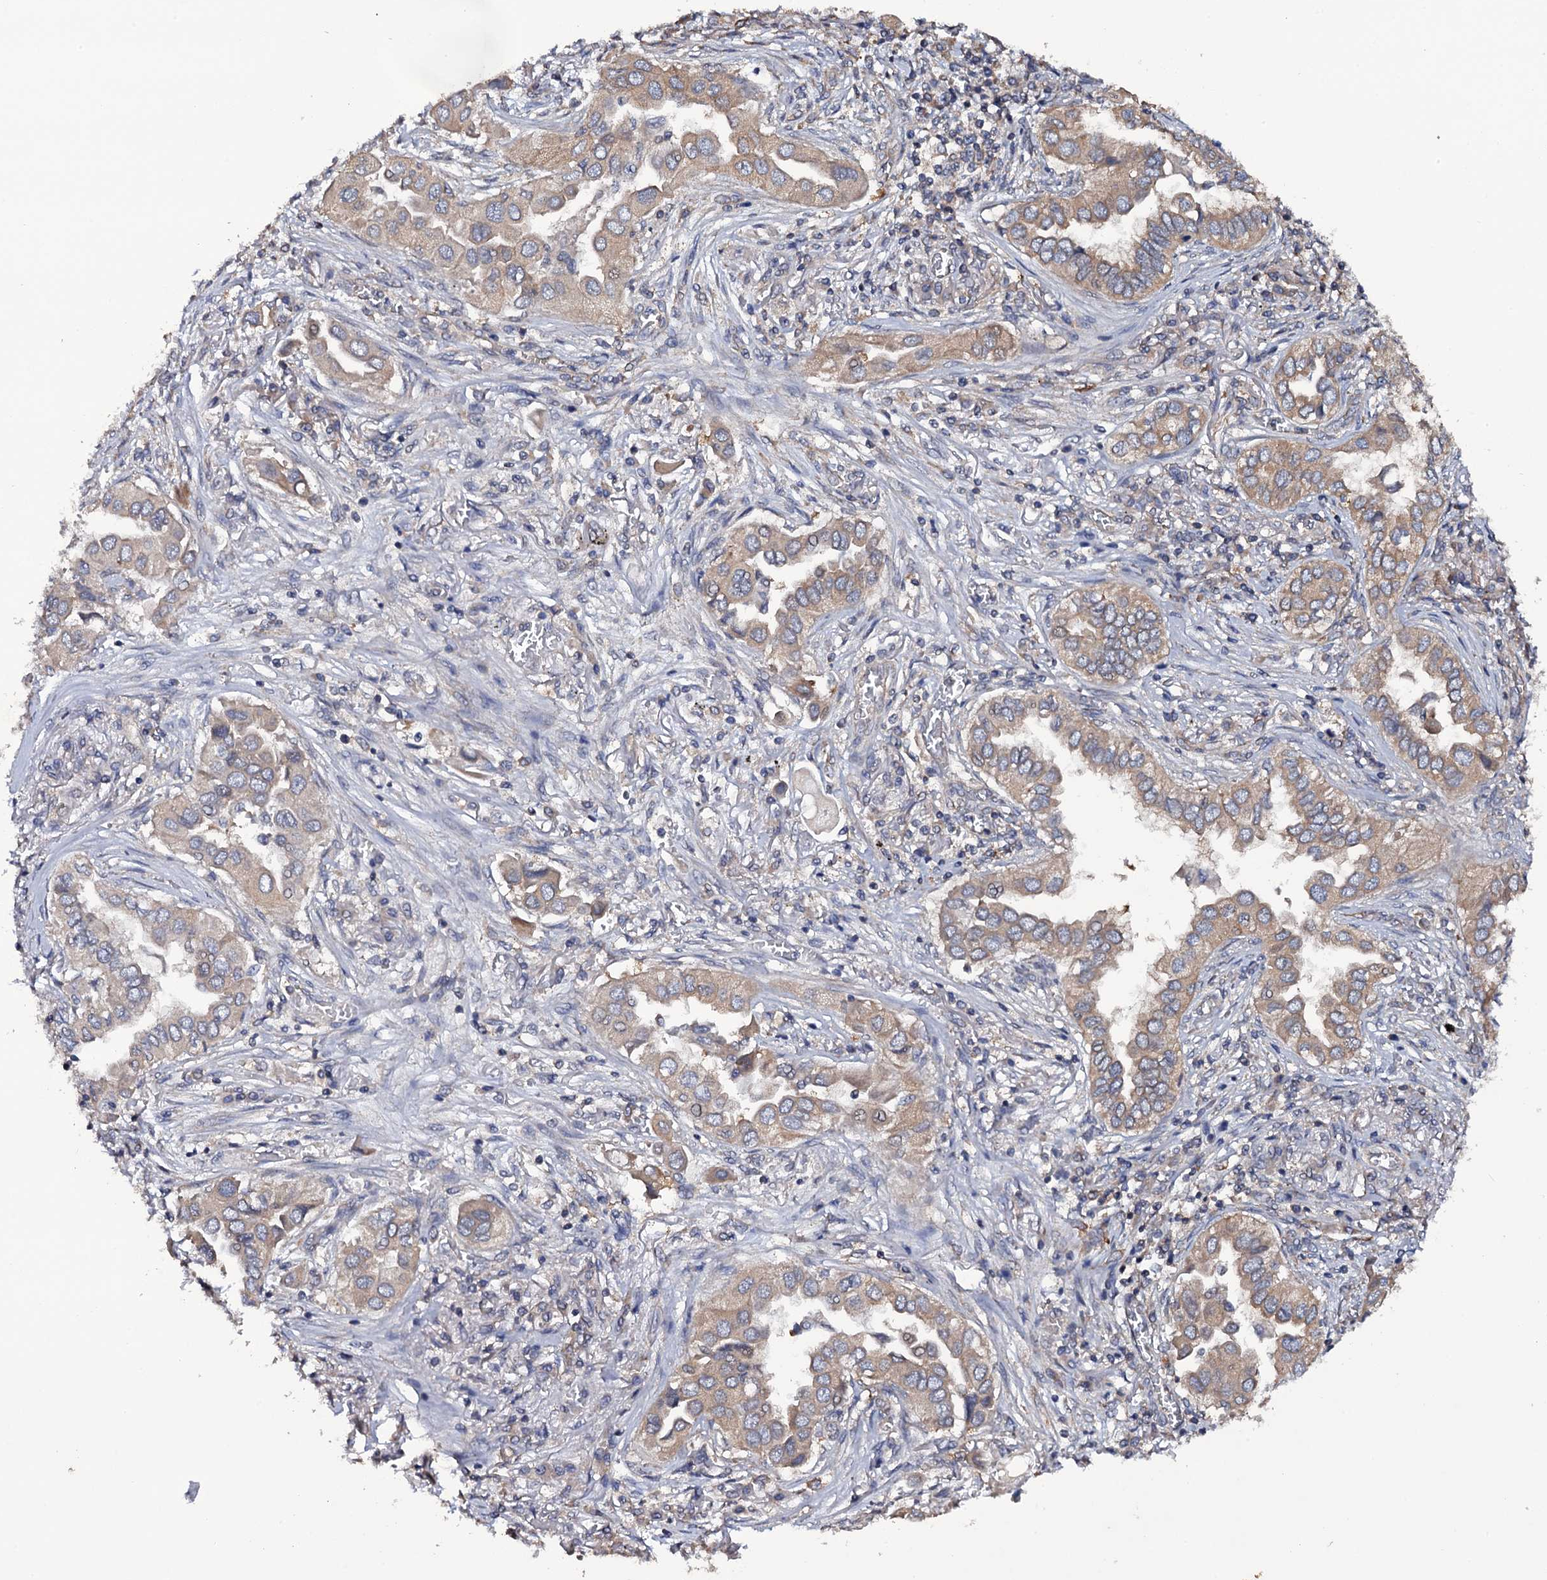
{"staining": {"intensity": "moderate", "quantity": "25%-75%", "location": "cytoplasmic/membranous"}, "tissue": "lung cancer", "cell_type": "Tumor cells", "image_type": "cancer", "snomed": [{"axis": "morphology", "description": "Adenocarcinoma, NOS"}, {"axis": "topography", "description": "Lung"}], "caption": "Lung adenocarcinoma tissue exhibits moderate cytoplasmic/membranous staining in about 25%-75% of tumor cells", "gene": "TTC23", "patient": {"sex": "female", "age": 76}}